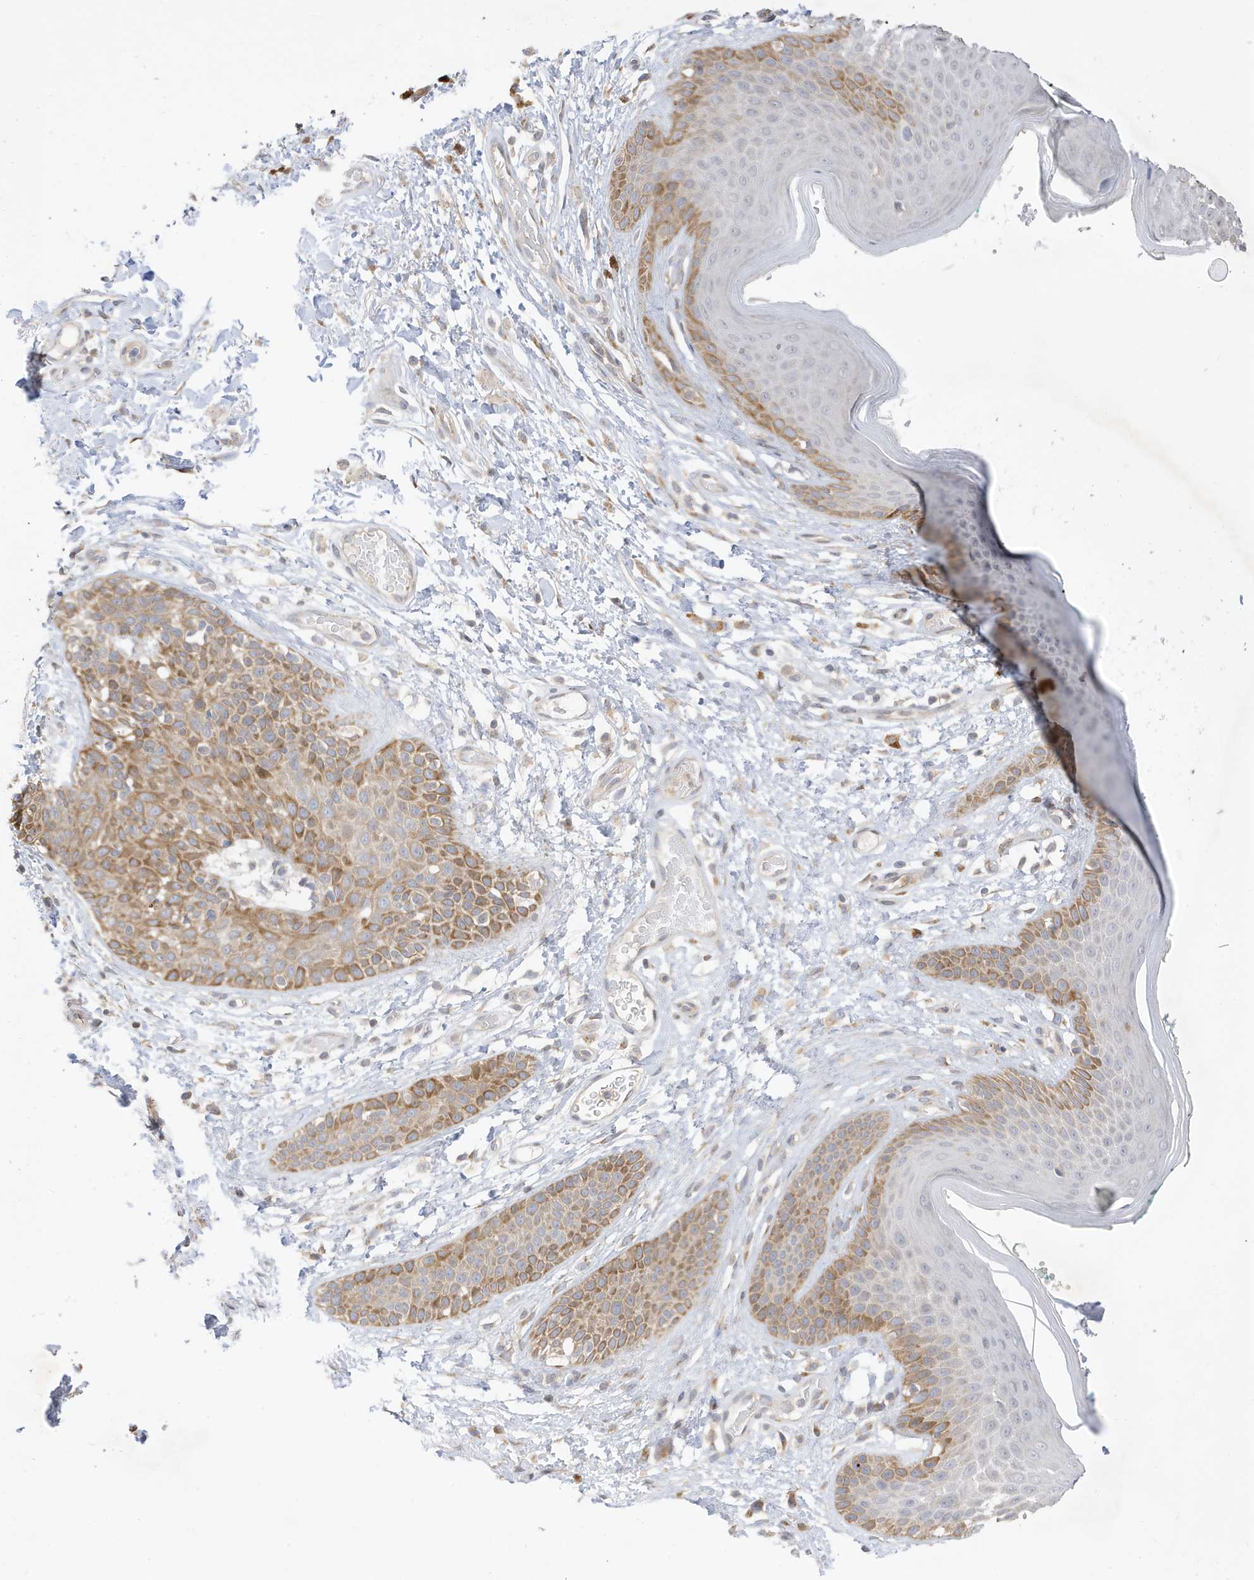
{"staining": {"intensity": "moderate", "quantity": "25%-75%", "location": "cytoplasmic/membranous"}, "tissue": "skin", "cell_type": "Epidermal cells", "image_type": "normal", "snomed": [{"axis": "morphology", "description": "Normal tissue, NOS"}, {"axis": "topography", "description": "Anal"}], "caption": "DAB (3,3'-diaminobenzidine) immunohistochemical staining of unremarkable human skin exhibits moderate cytoplasmic/membranous protein expression in approximately 25%-75% of epidermal cells. Nuclei are stained in blue.", "gene": "TAB3", "patient": {"sex": "male", "age": 74}}